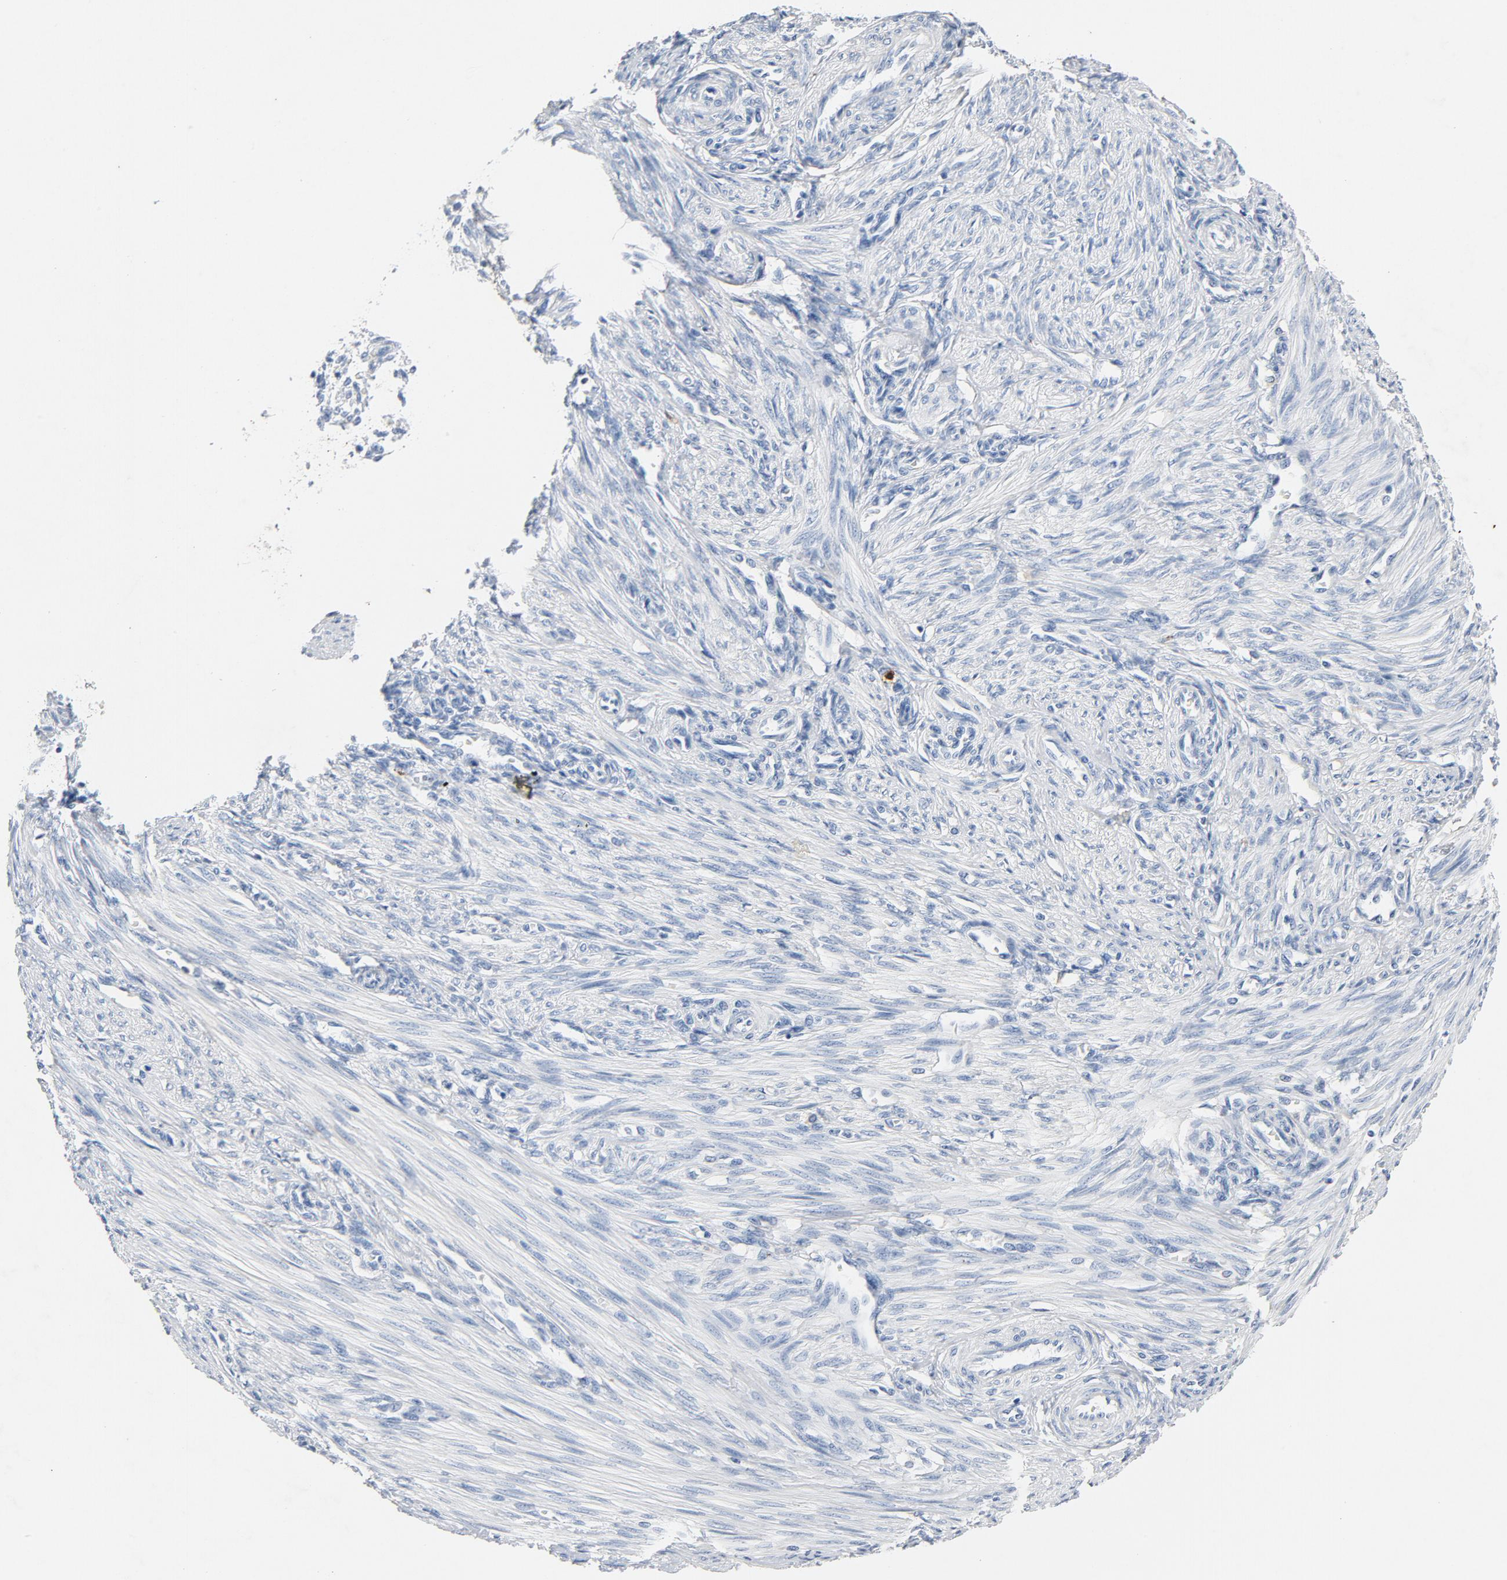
{"staining": {"intensity": "negative", "quantity": "none", "location": "none"}, "tissue": "endometrium", "cell_type": "Cells in endometrial stroma", "image_type": "normal", "snomed": [{"axis": "morphology", "description": "Normal tissue, NOS"}, {"axis": "topography", "description": "Endometrium"}], "caption": "This is an IHC photomicrograph of unremarkable human endometrium. There is no expression in cells in endometrial stroma.", "gene": "PTPRB", "patient": {"sex": "female", "age": 27}}